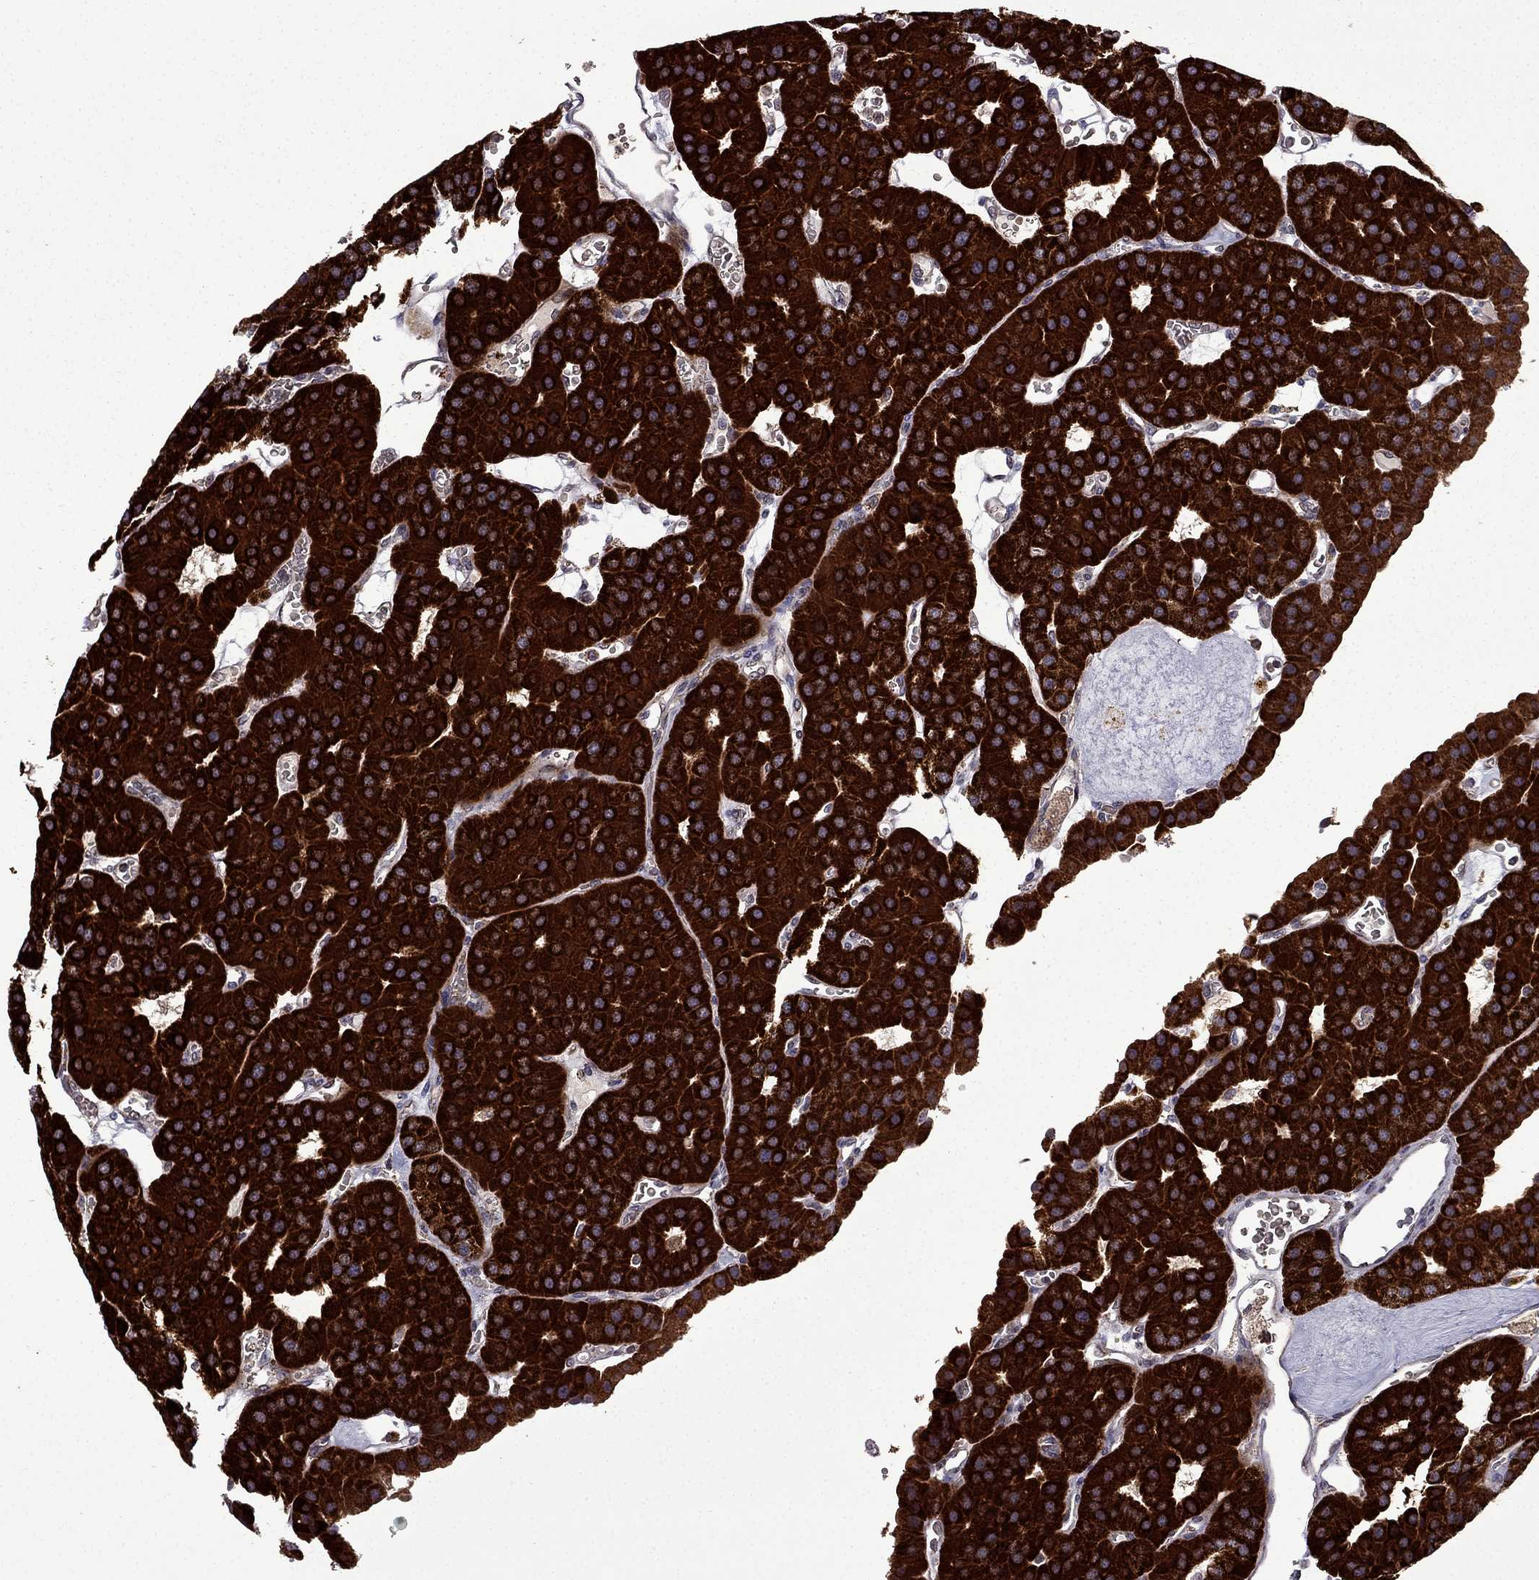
{"staining": {"intensity": "strong", "quantity": ">75%", "location": "cytoplasmic/membranous"}, "tissue": "parathyroid gland", "cell_type": "Glandular cells", "image_type": "normal", "snomed": [{"axis": "morphology", "description": "Normal tissue, NOS"}, {"axis": "morphology", "description": "Adenoma, NOS"}, {"axis": "topography", "description": "Parathyroid gland"}], "caption": "Immunohistochemical staining of normal parathyroid gland displays >75% levels of strong cytoplasmic/membranous protein staining in approximately >75% of glandular cells. (DAB (3,3'-diaminobenzidine) IHC with brightfield microscopy, high magnification).", "gene": "TAB2", "patient": {"sex": "female", "age": 86}}